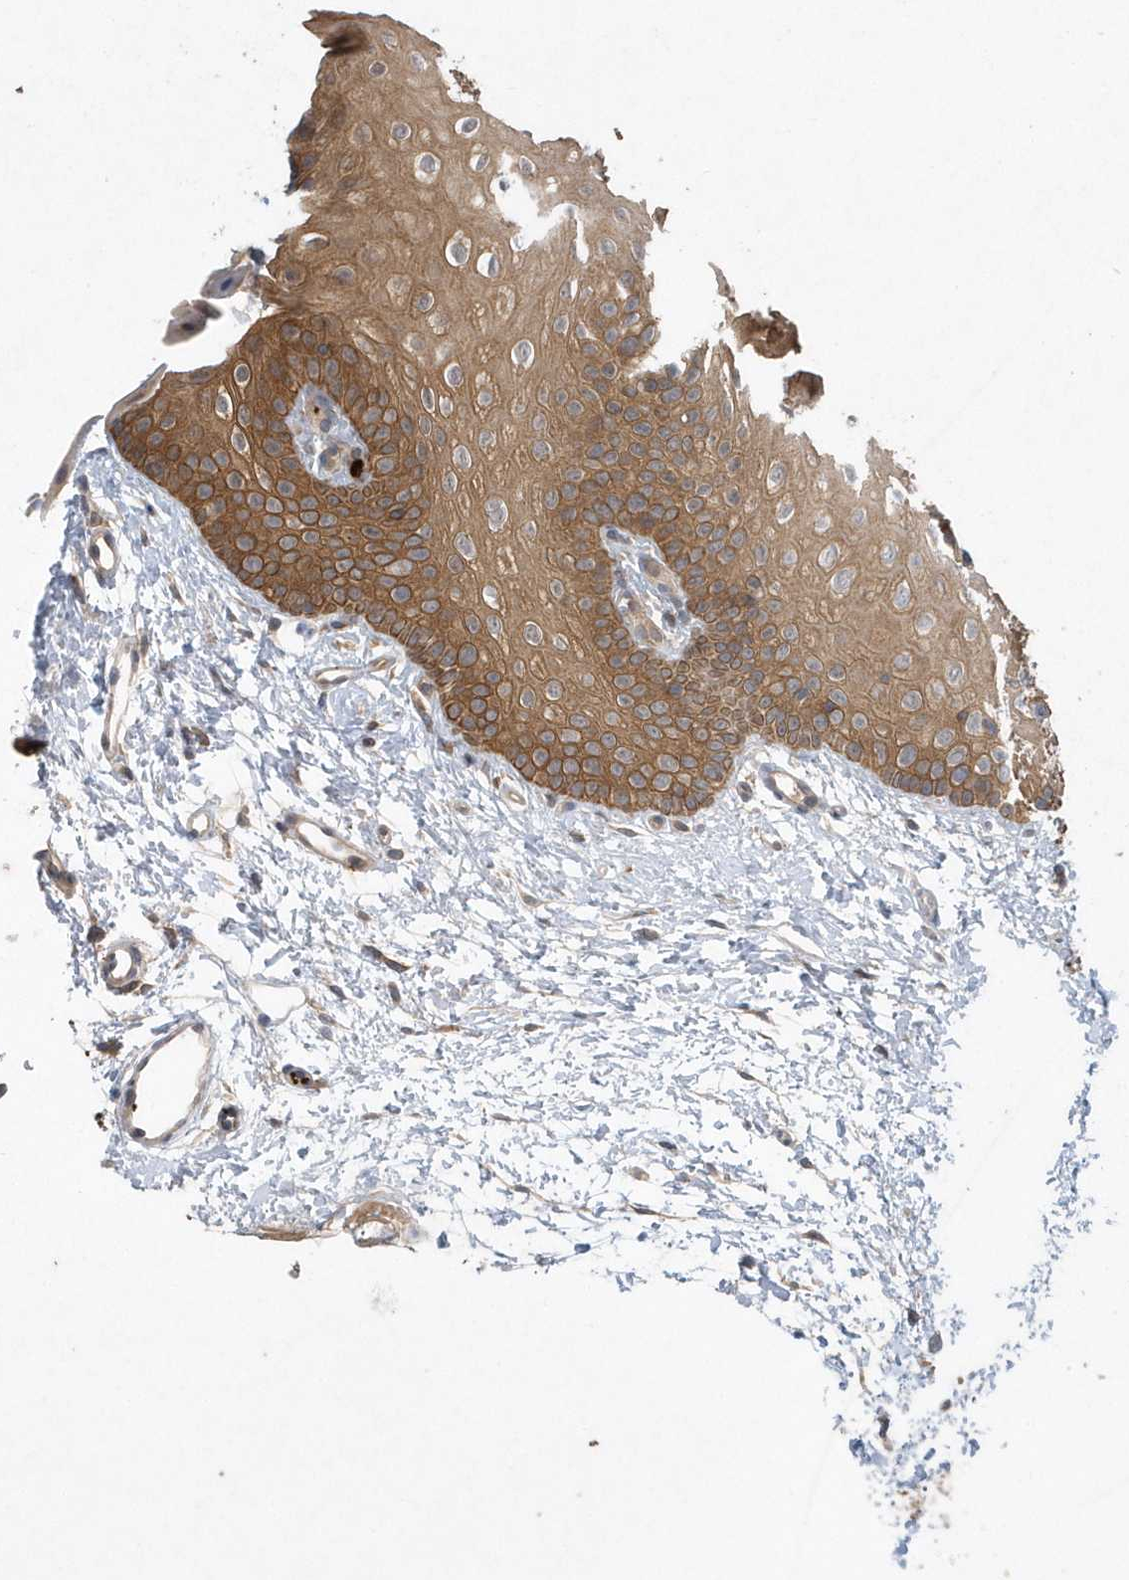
{"staining": {"intensity": "moderate", "quantity": ">75%", "location": "cytoplasmic/membranous"}, "tissue": "oral mucosa", "cell_type": "Squamous epithelial cells", "image_type": "normal", "snomed": [{"axis": "morphology", "description": "Normal tissue, NOS"}, {"axis": "topography", "description": "Oral tissue"}], "caption": "Oral mucosa stained for a protein (brown) demonstrates moderate cytoplasmic/membranous positive staining in about >75% of squamous epithelial cells.", "gene": "ACYP1", "patient": {"sex": "female", "age": 68}}